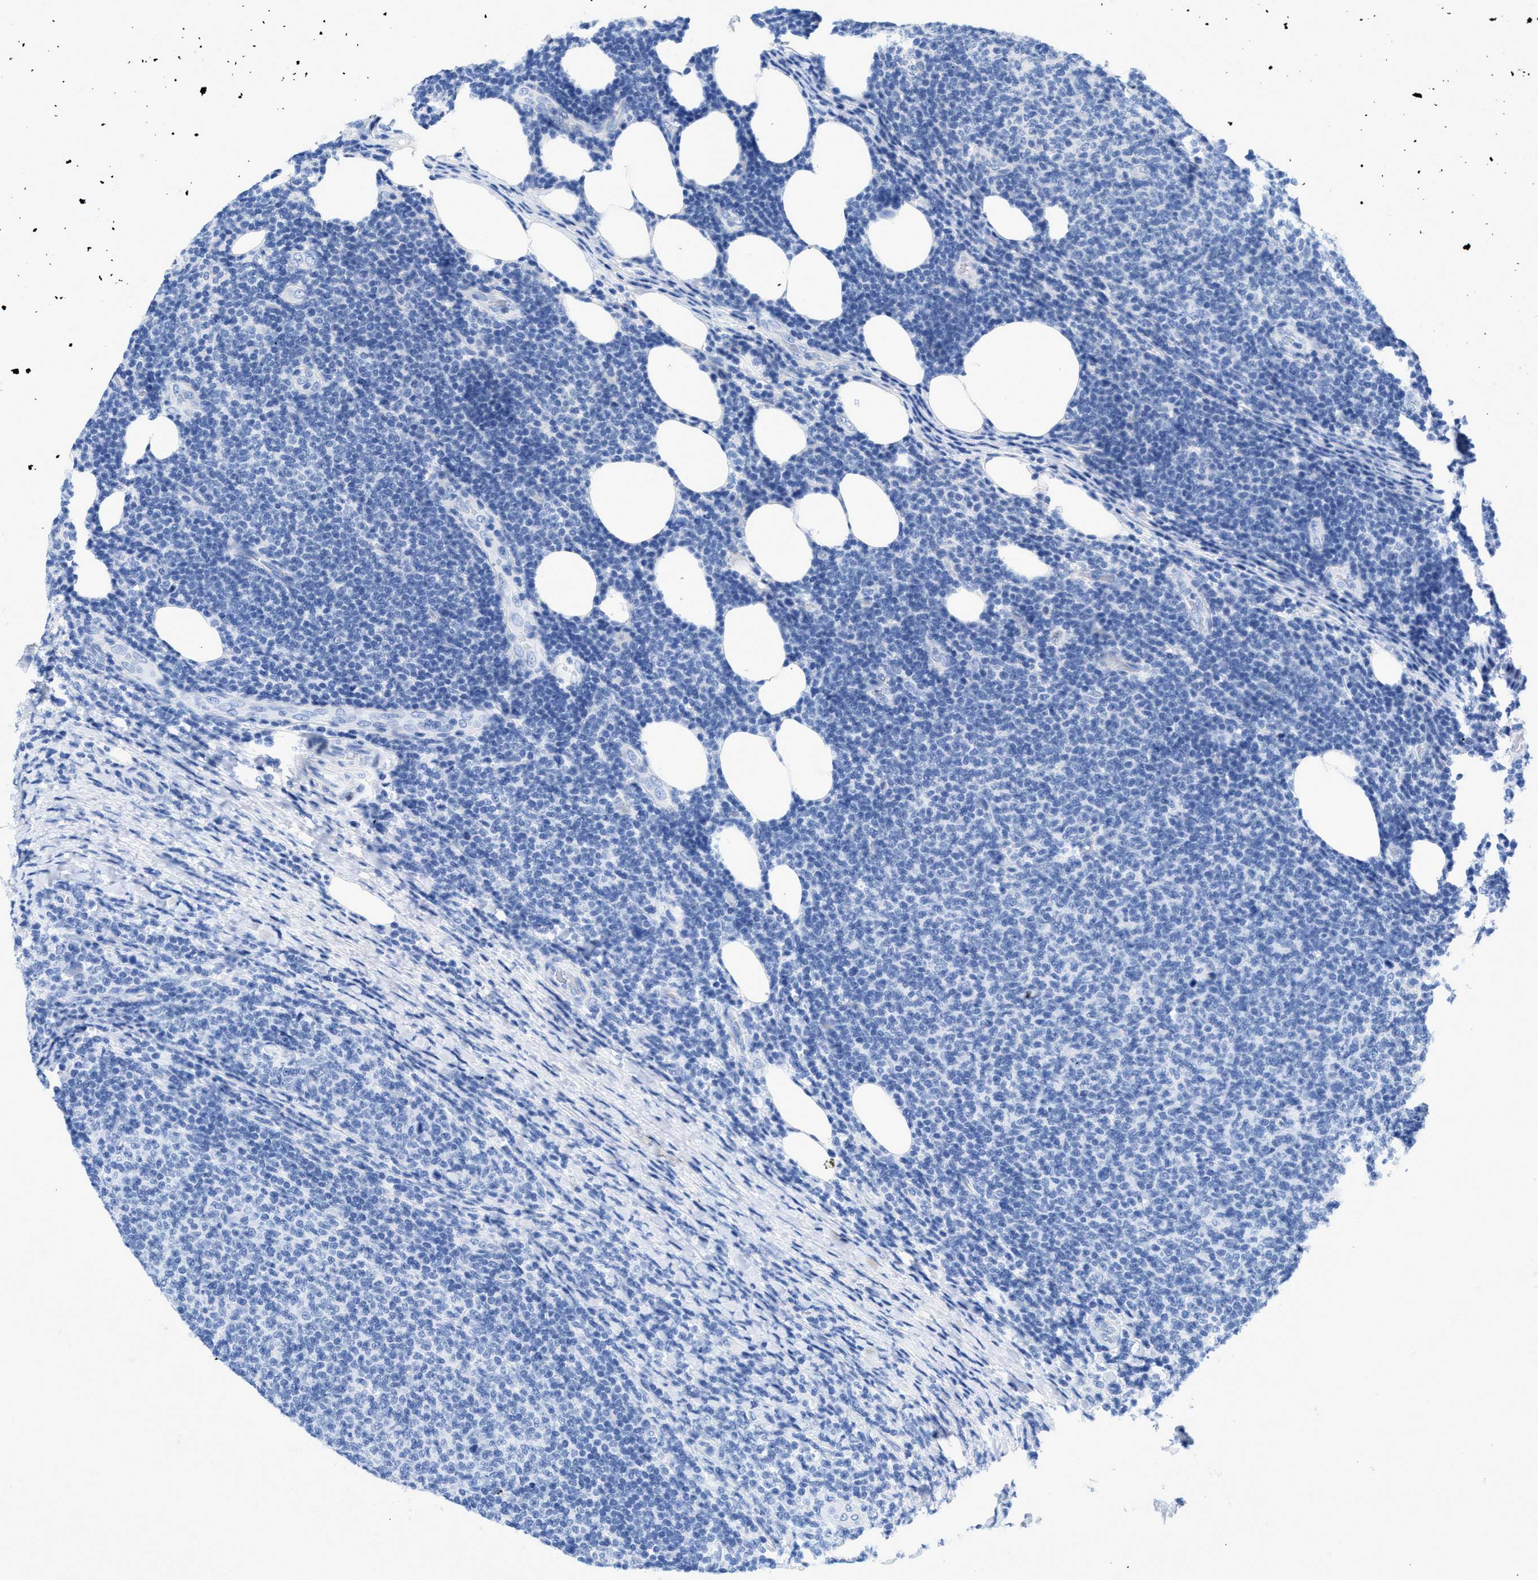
{"staining": {"intensity": "negative", "quantity": "none", "location": "none"}, "tissue": "lymphoma", "cell_type": "Tumor cells", "image_type": "cancer", "snomed": [{"axis": "morphology", "description": "Malignant lymphoma, non-Hodgkin's type, Low grade"}, {"axis": "topography", "description": "Lymph node"}], "caption": "Immunohistochemistry histopathology image of lymphoma stained for a protein (brown), which demonstrates no expression in tumor cells.", "gene": "CA9", "patient": {"sex": "male", "age": 66}}